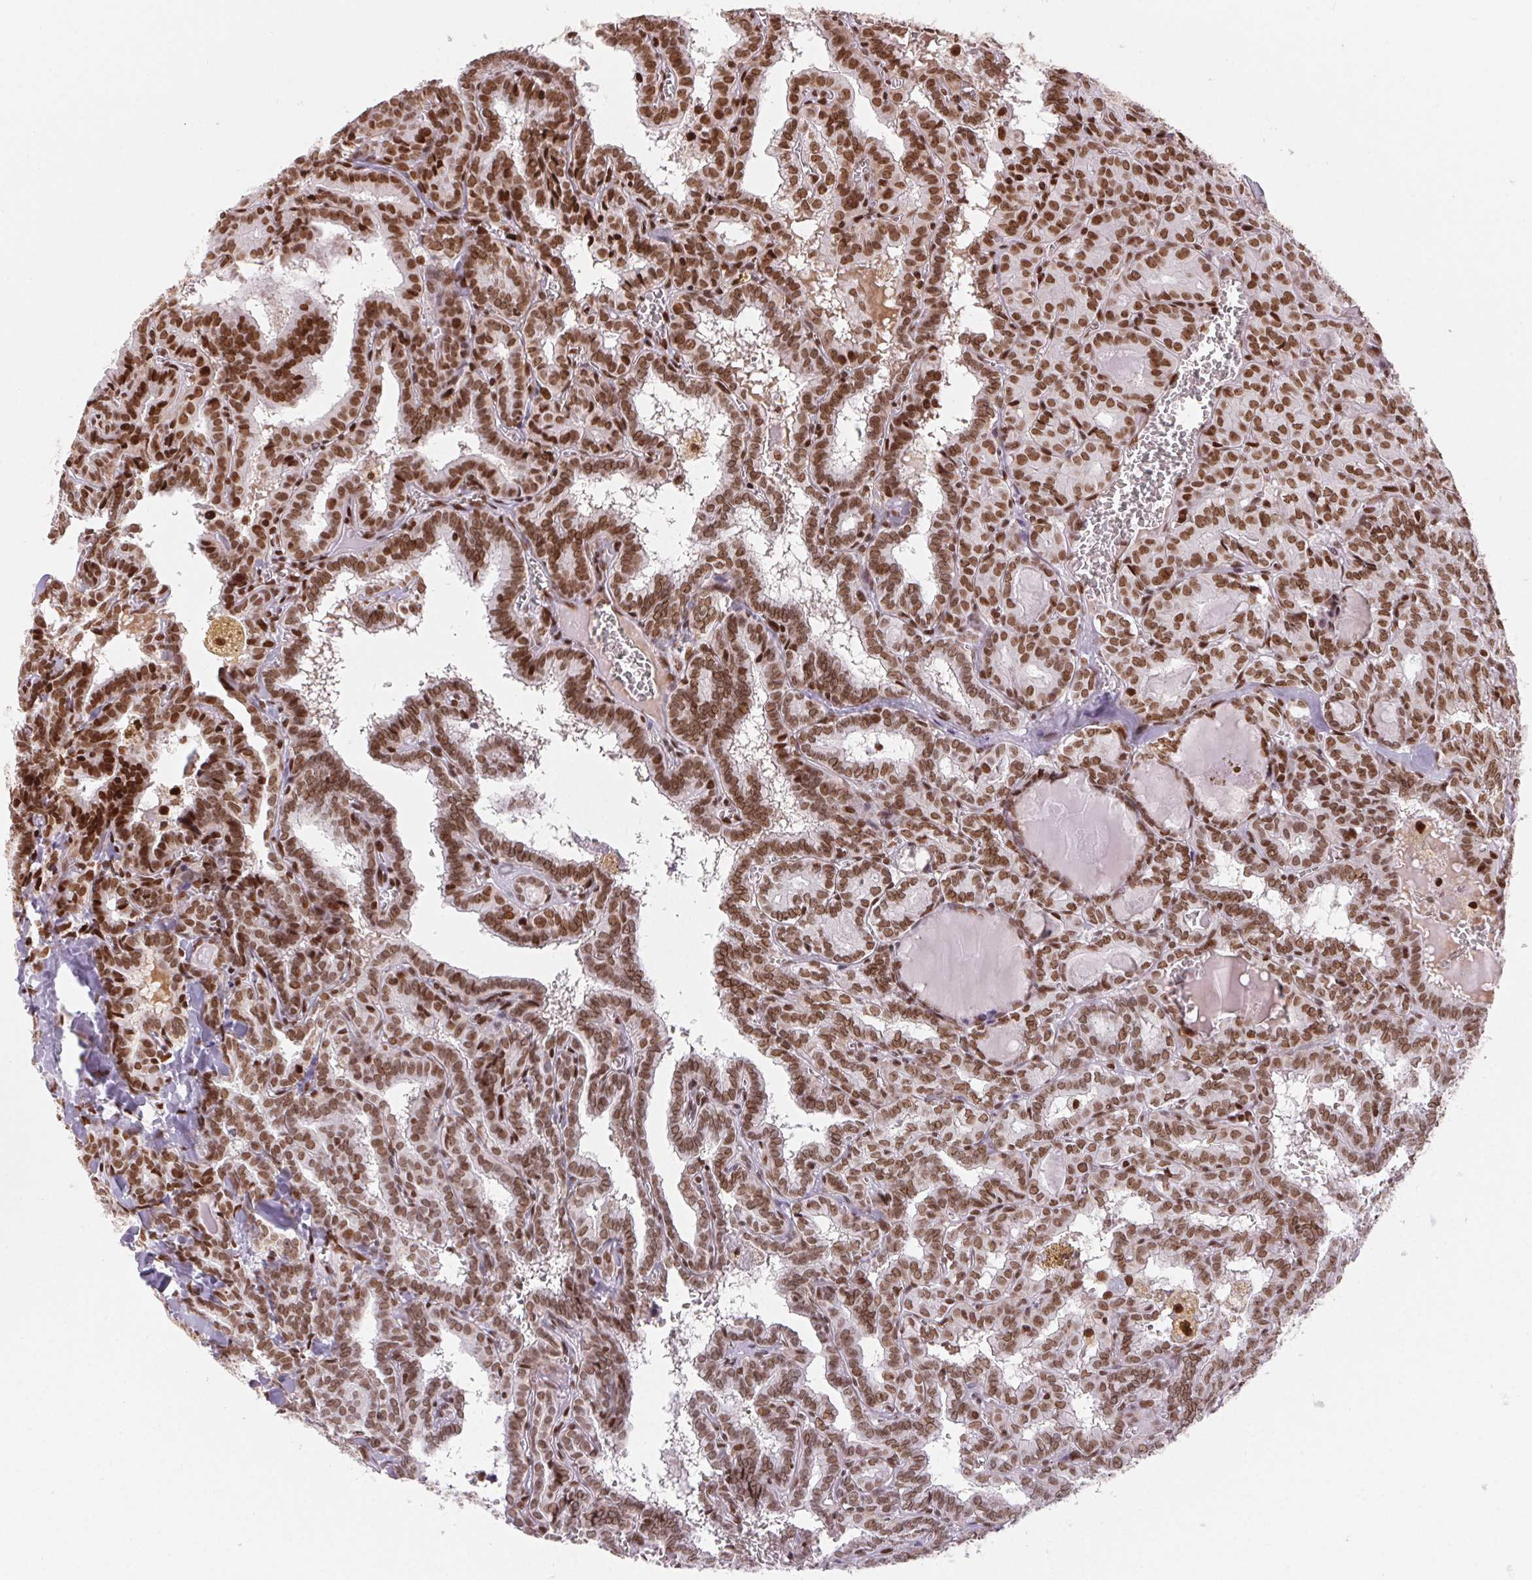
{"staining": {"intensity": "strong", "quantity": ">75%", "location": "nuclear"}, "tissue": "thyroid cancer", "cell_type": "Tumor cells", "image_type": "cancer", "snomed": [{"axis": "morphology", "description": "Papillary adenocarcinoma, NOS"}, {"axis": "topography", "description": "Thyroid gland"}], "caption": "Immunohistochemical staining of human thyroid cancer (papillary adenocarcinoma) displays high levels of strong nuclear expression in about >75% of tumor cells.", "gene": "ZNF80", "patient": {"sex": "female", "age": 39}}